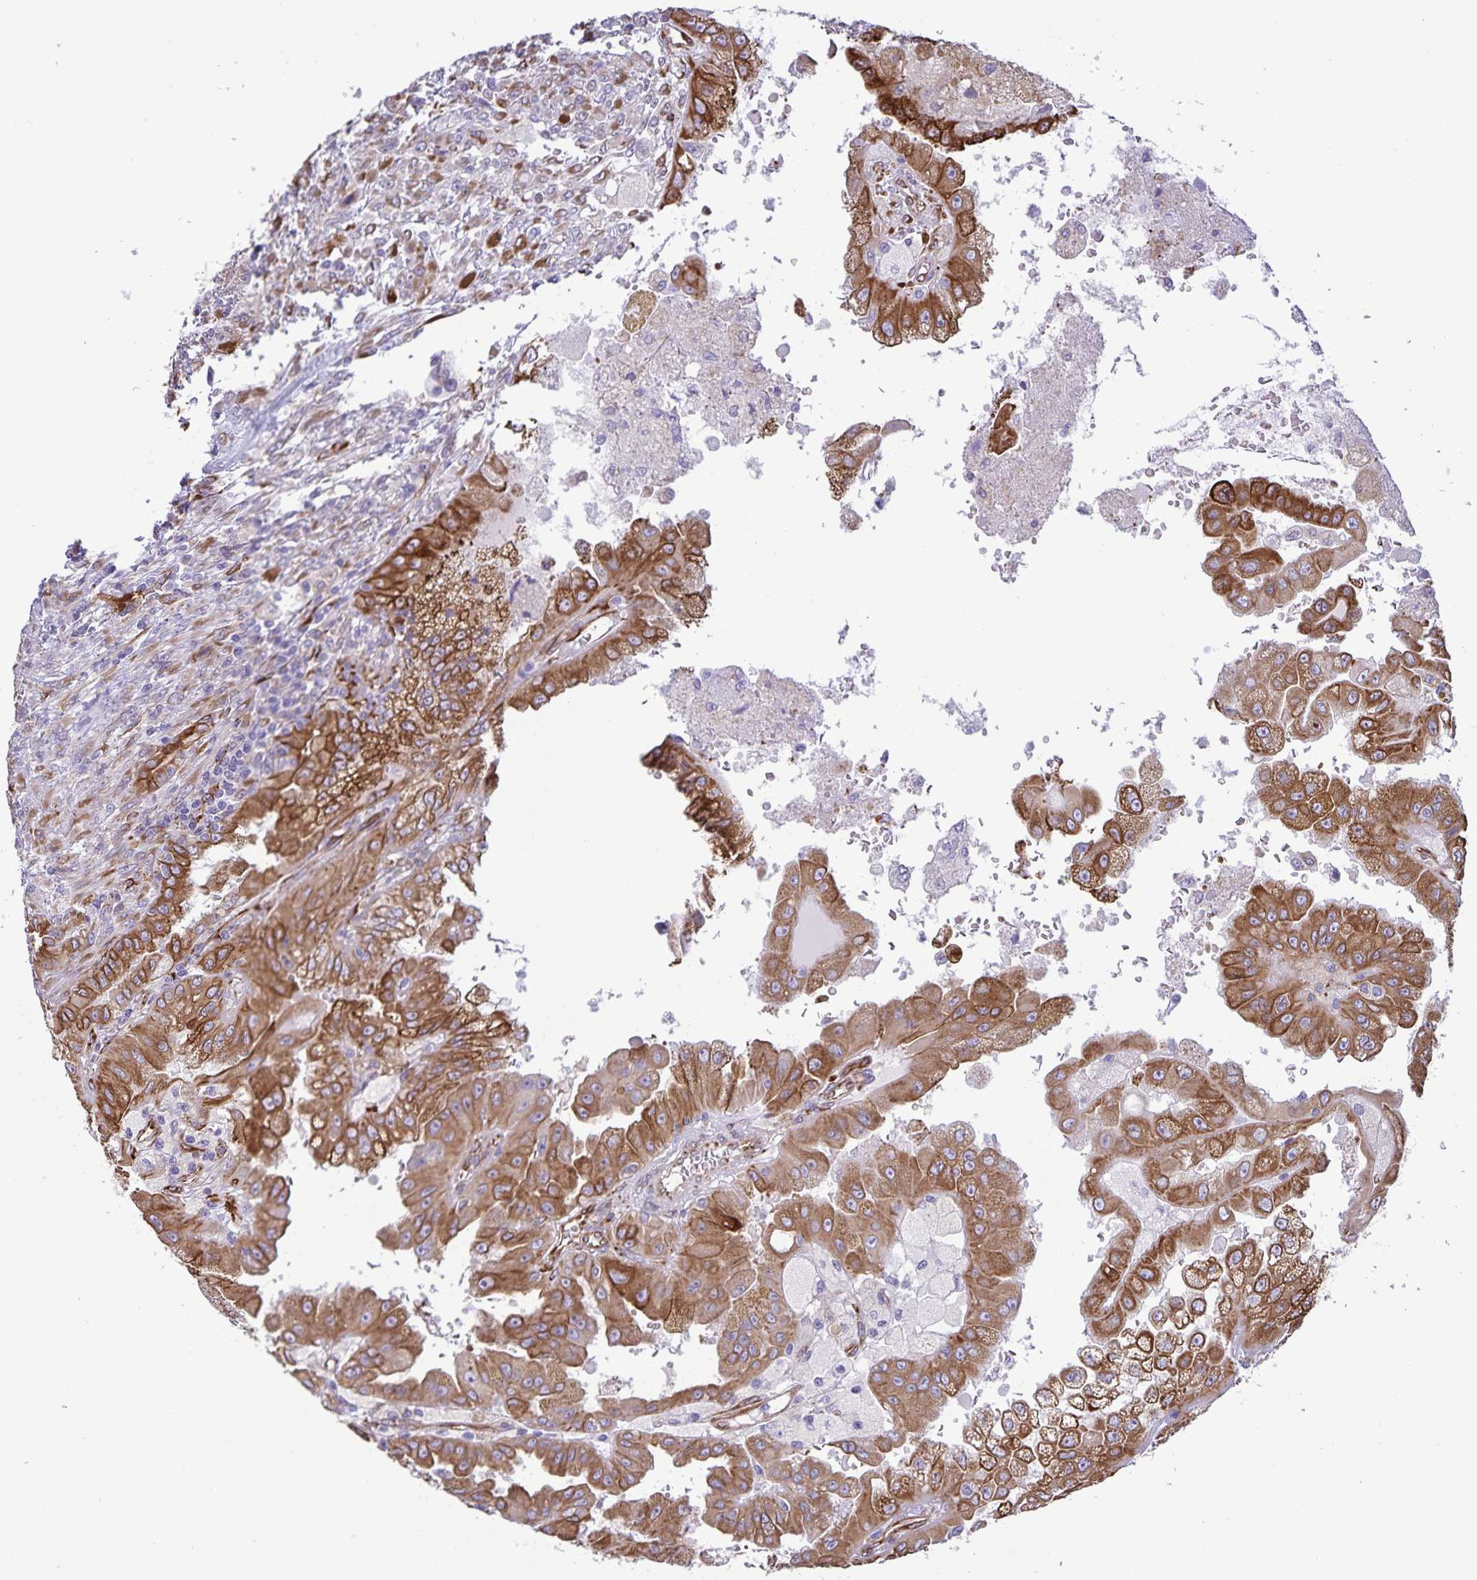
{"staining": {"intensity": "moderate", "quantity": ">75%", "location": "cytoplasmic/membranous"}, "tissue": "renal cancer", "cell_type": "Tumor cells", "image_type": "cancer", "snomed": [{"axis": "morphology", "description": "Adenocarcinoma, NOS"}, {"axis": "topography", "description": "Kidney"}], "caption": "This photomicrograph reveals immunohistochemistry staining of adenocarcinoma (renal), with medium moderate cytoplasmic/membranous positivity in approximately >75% of tumor cells.", "gene": "RCN1", "patient": {"sex": "male", "age": 58}}